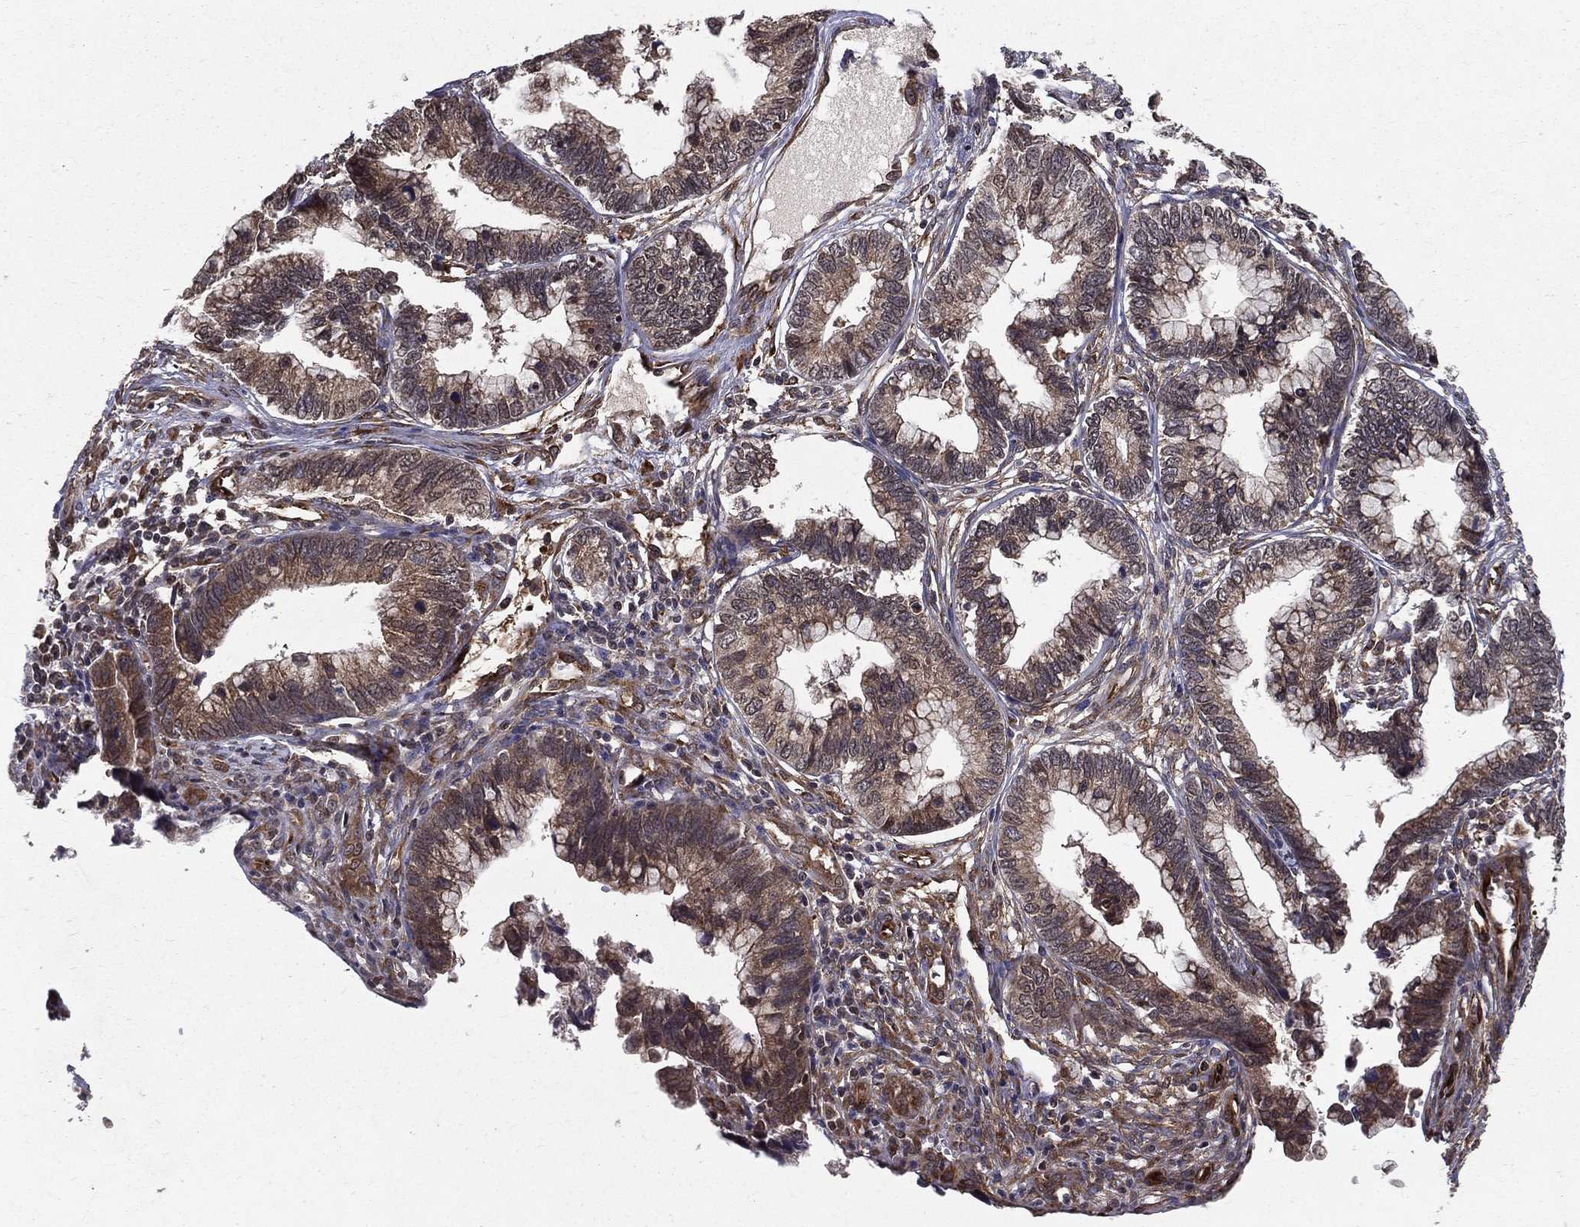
{"staining": {"intensity": "weak", "quantity": ">75%", "location": "cytoplasmic/membranous"}, "tissue": "cervical cancer", "cell_type": "Tumor cells", "image_type": "cancer", "snomed": [{"axis": "morphology", "description": "Adenocarcinoma, NOS"}, {"axis": "topography", "description": "Cervix"}], "caption": "Protein staining of cervical cancer tissue displays weak cytoplasmic/membranous expression in approximately >75% of tumor cells.", "gene": "CERS2", "patient": {"sex": "female", "age": 44}}